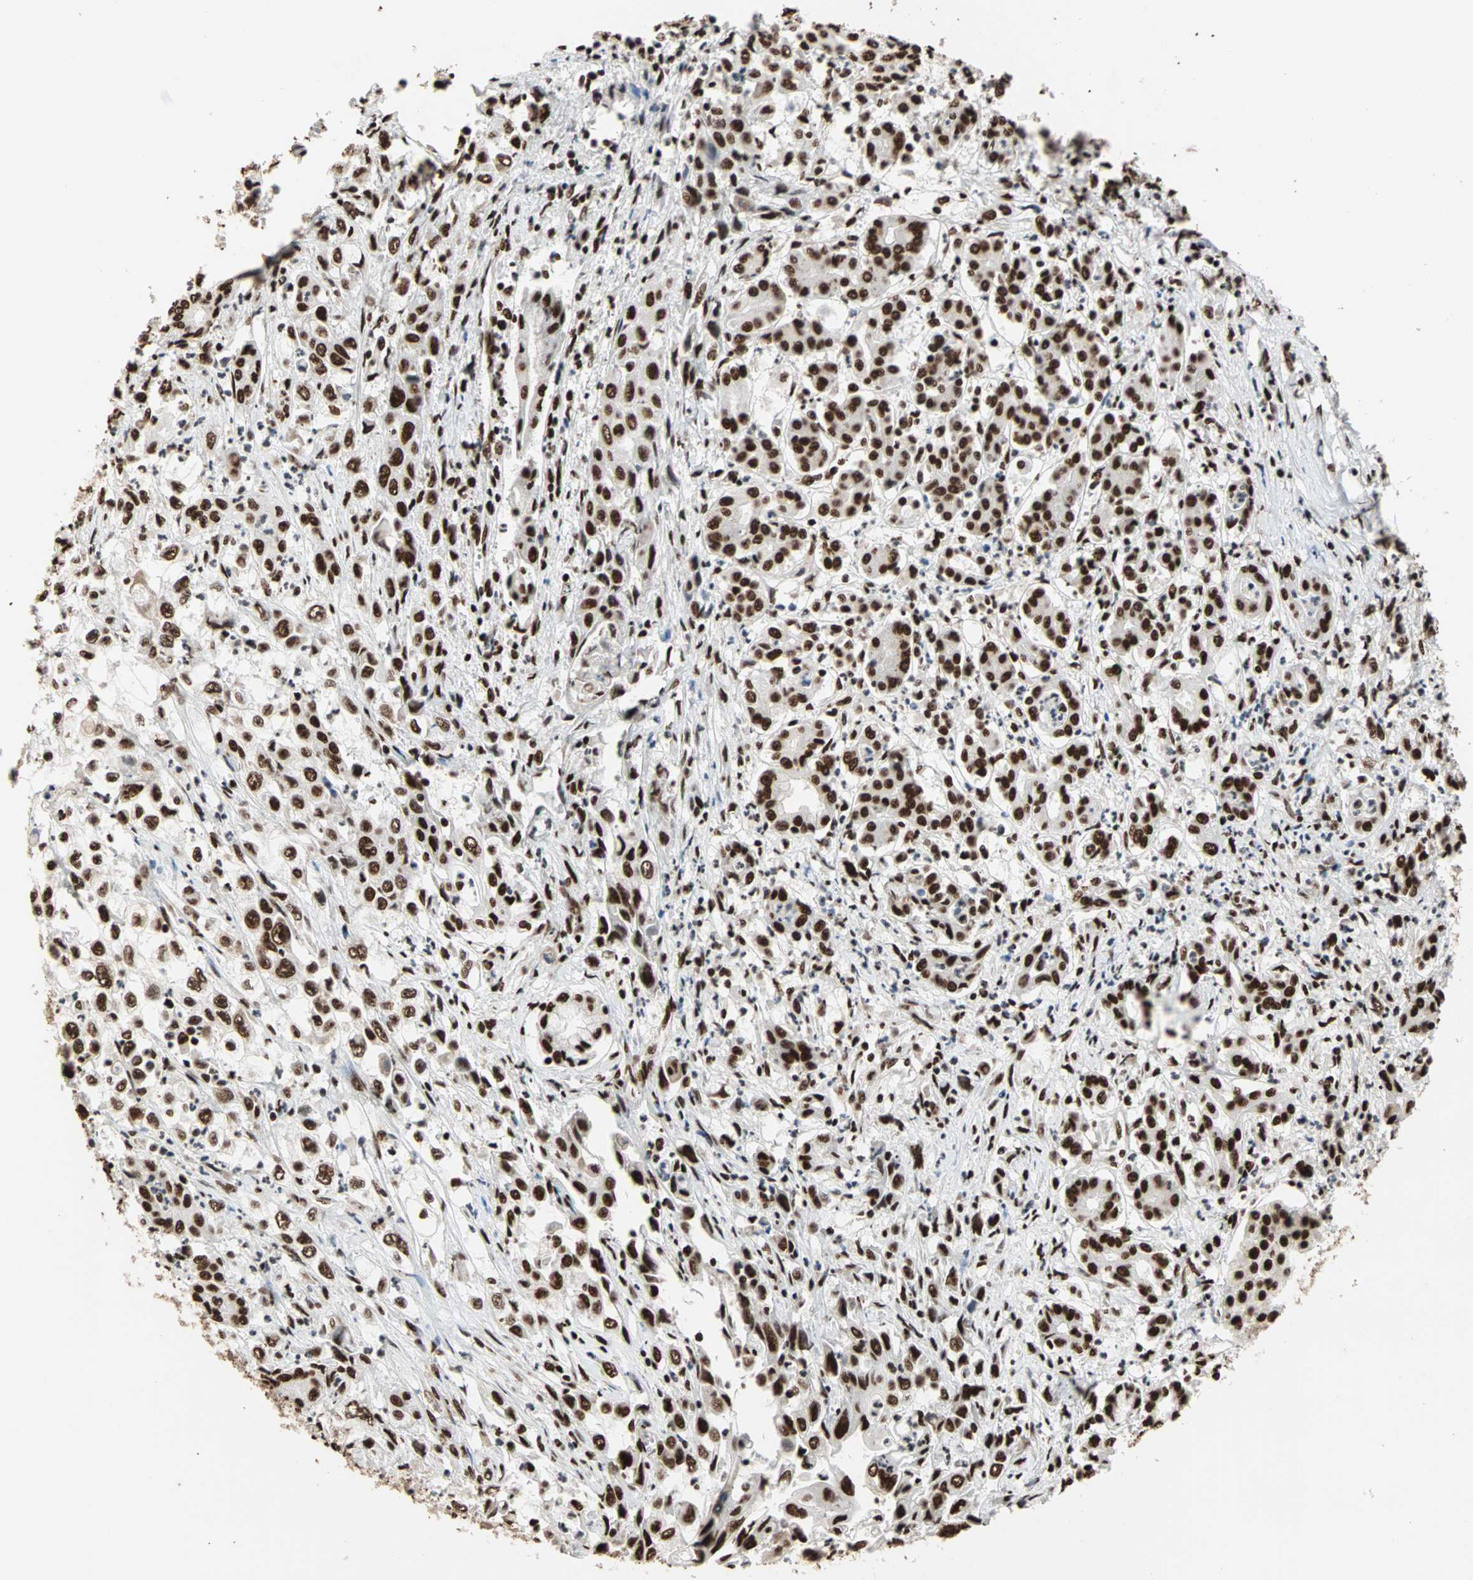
{"staining": {"intensity": "strong", "quantity": ">75%", "location": "nuclear"}, "tissue": "pancreatic cancer", "cell_type": "Tumor cells", "image_type": "cancer", "snomed": [{"axis": "morphology", "description": "Adenocarcinoma, NOS"}, {"axis": "topography", "description": "Pancreas"}], "caption": "DAB (3,3'-diaminobenzidine) immunohistochemical staining of human adenocarcinoma (pancreatic) exhibits strong nuclear protein staining in approximately >75% of tumor cells. (DAB = brown stain, brightfield microscopy at high magnification).", "gene": "ILF2", "patient": {"sex": "male", "age": 70}}